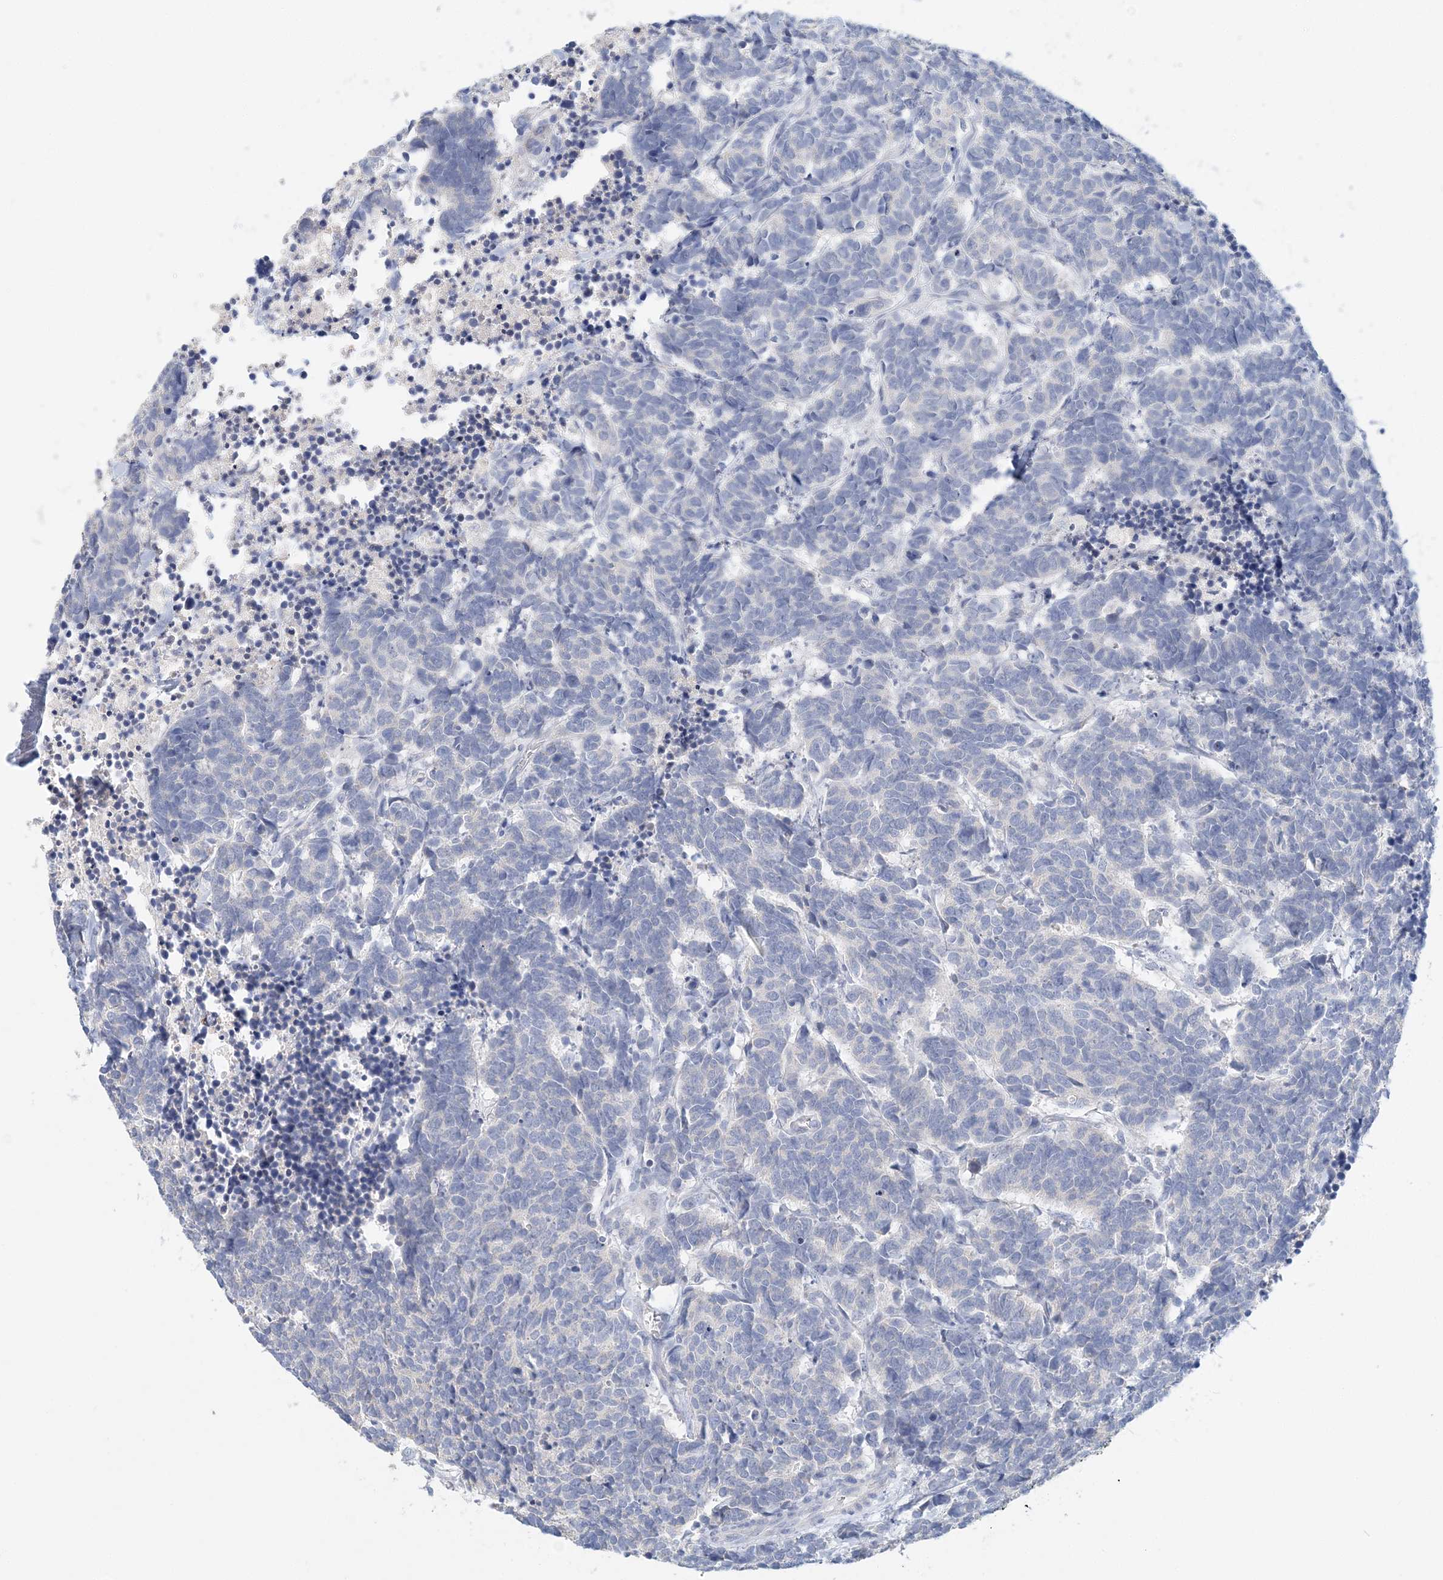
{"staining": {"intensity": "negative", "quantity": "none", "location": "none"}, "tissue": "carcinoid", "cell_type": "Tumor cells", "image_type": "cancer", "snomed": [{"axis": "morphology", "description": "Carcinoma, NOS"}, {"axis": "morphology", "description": "Carcinoid, malignant, NOS"}, {"axis": "topography", "description": "Urinary bladder"}], "caption": "Carcinoid was stained to show a protein in brown. There is no significant expression in tumor cells.", "gene": "LRRIQ4", "patient": {"sex": "male", "age": 57}}